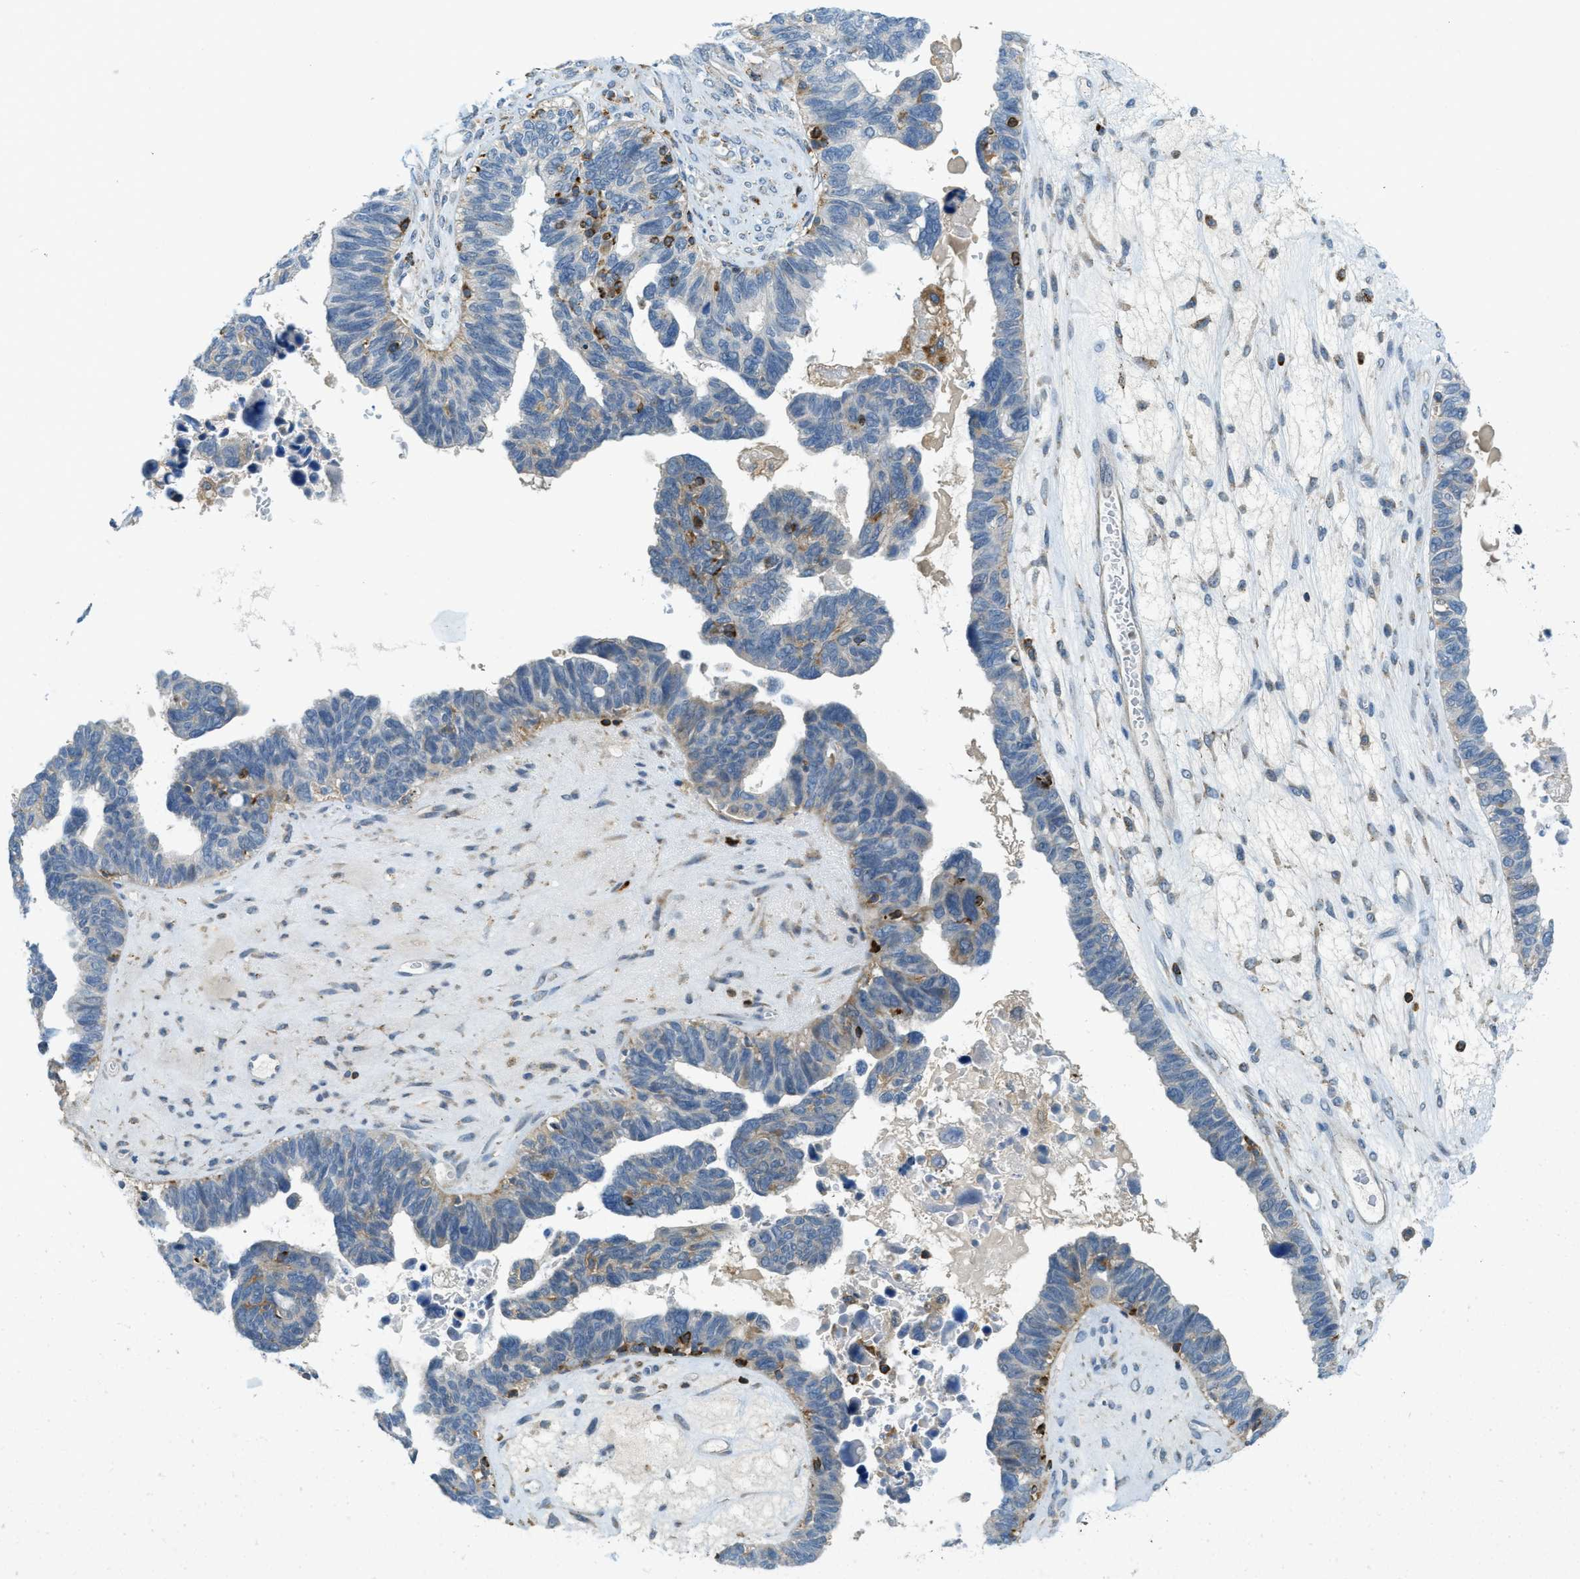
{"staining": {"intensity": "weak", "quantity": "<25%", "location": "cytoplasmic/membranous"}, "tissue": "ovarian cancer", "cell_type": "Tumor cells", "image_type": "cancer", "snomed": [{"axis": "morphology", "description": "Cystadenocarcinoma, serous, NOS"}, {"axis": "topography", "description": "Ovary"}], "caption": "The histopathology image demonstrates no staining of tumor cells in ovarian serous cystadenocarcinoma.", "gene": "PLBD2", "patient": {"sex": "female", "age": 79}}